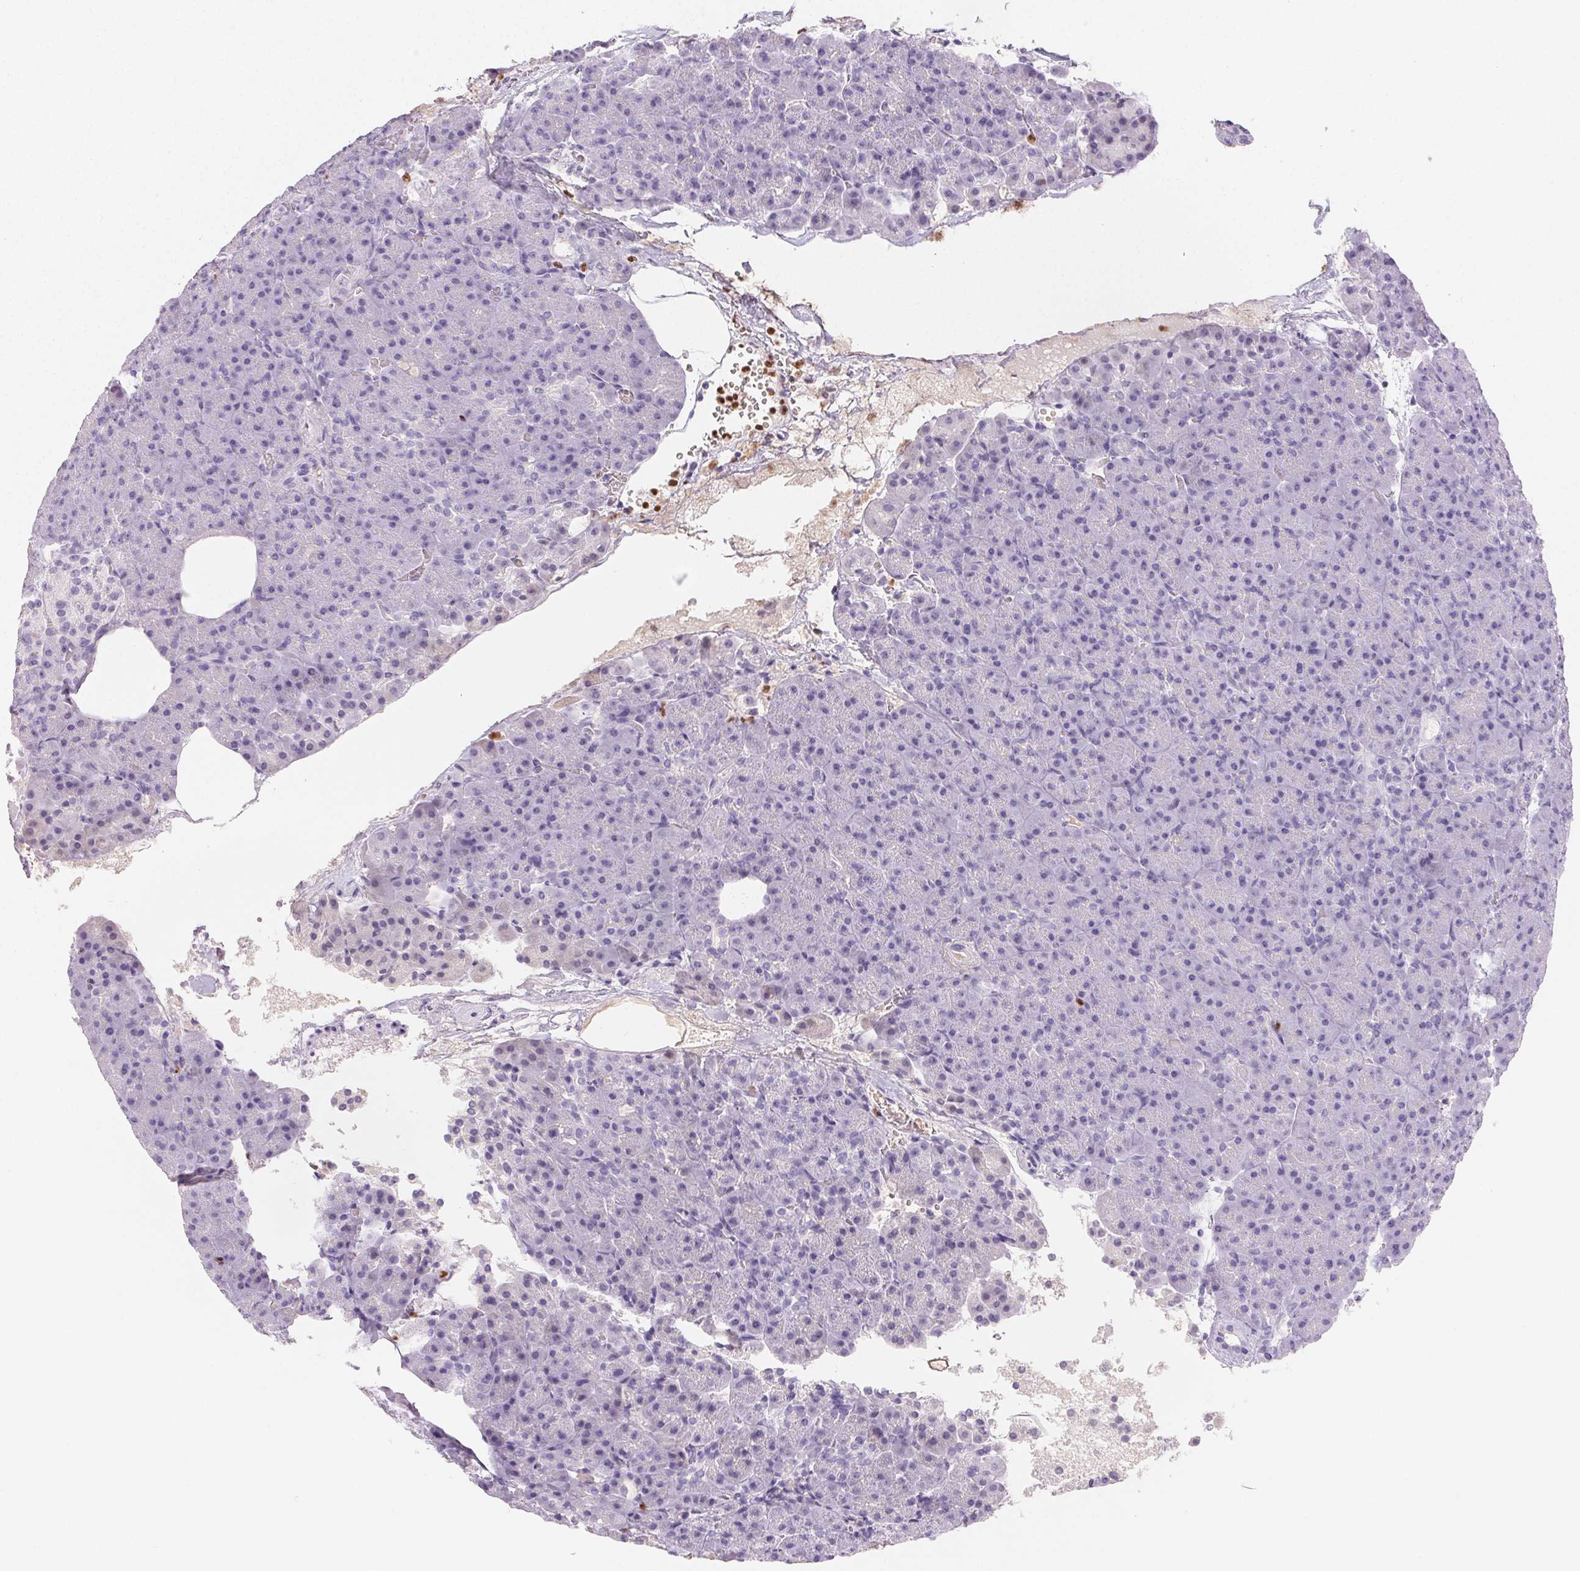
{"staining": {"intensity": "negative", "quantity": "none", "location": "none"}, "tissue": "pancreas", "cell_type": "Exocrine glandular cells", "image_type": "normal", "snomed": [{"axis": "morphology", "description": "Normal tissue, NOS"}, {"axis": "topography", "description": "Pancreas"}], "caption": "A photomicrograph of pancreas stained for a protein displays no brown staining in exocrine glandular cells. Nuclei are stained in blue.", "gene": "PADI4", "patient": {"sex": "female", "age": 74}}